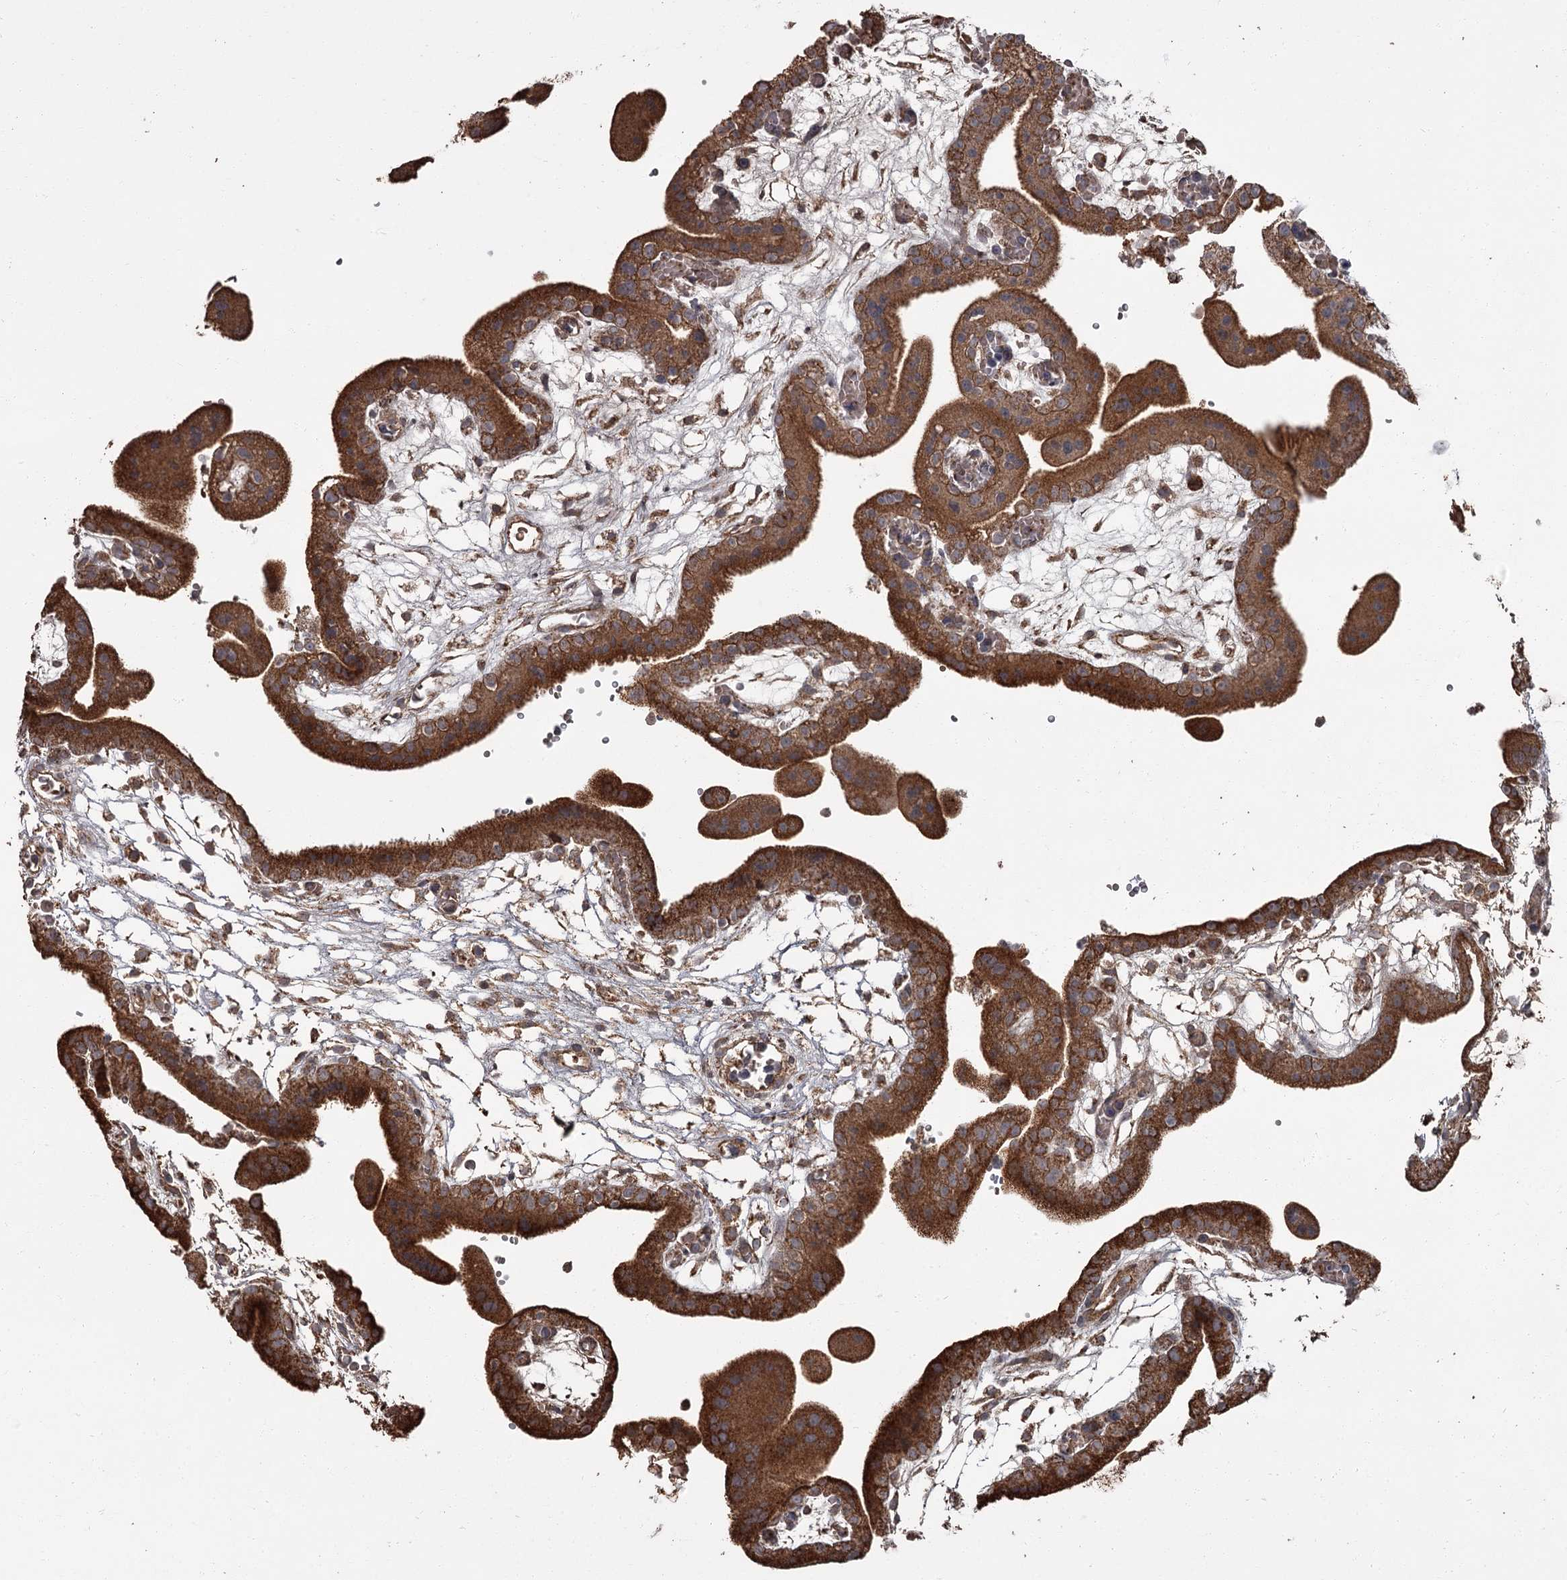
{"staining": {"intensity": "moderate", "quantity": ">75%", "location": "cytoplasmic/membranous"}, "tissue": "placenta", "cell_type": "Decidual cells", "image_type": "normal", "snomed": [{"axis": "morphology", "description": "Normal tissue, NOS"}, {"axis": "topography", "description": "Placenta"}], "caption": "Decidual cells demonstrate medium levels of moderate cytoplasmic/membranous staining in approximately >75% of cells in unremarkable human placenta. (Stains: DAB (3,3'-diaminobenzidine) in brown, nuclei in blue, Microscopy: brightfield microscopy at high magnification).", "gene": "THAP9", "patient": {"sex": "female", "age": 18}}